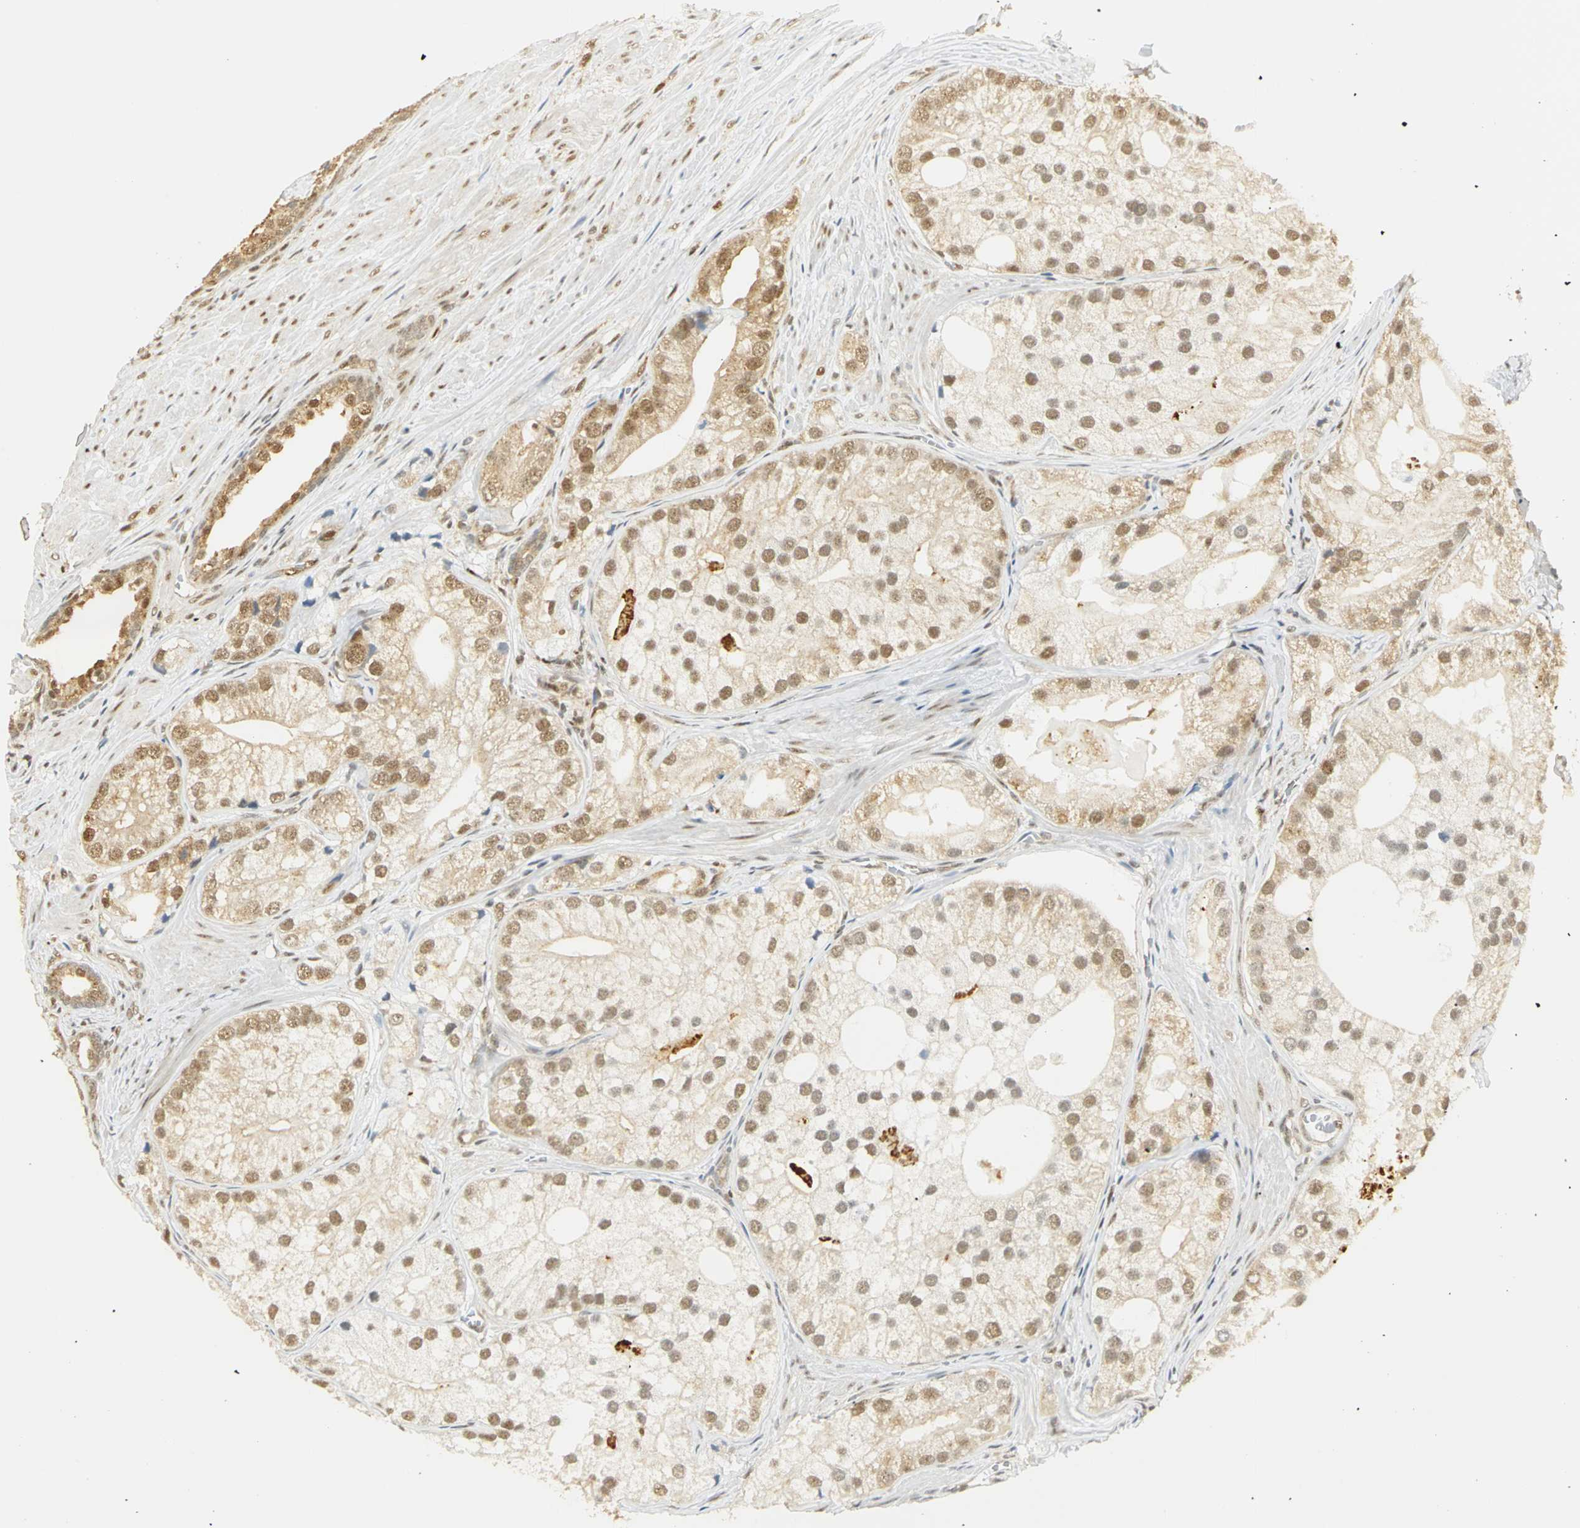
{"staining": {"intensity": "weak", "quantity": ">75%", "location": "cytoplasmic/membranous,nuclear"}, "tissue": "prostate cancer", "cell_type": "Tumor cells", "image_type": "cancer", "snomed": [{"axis": "morphology", "description": "Adenocarcinoma, Low grade"}, {"axis": "topography", "description": "Prostate"}], "caption": "Tumor cells demonstrate weak cytoplasmic/membranous and nuclear expression in about >75% of cells in prostate cancer.", "gene": "DDX5", "patient": {"sex": "male", "age": 69}}